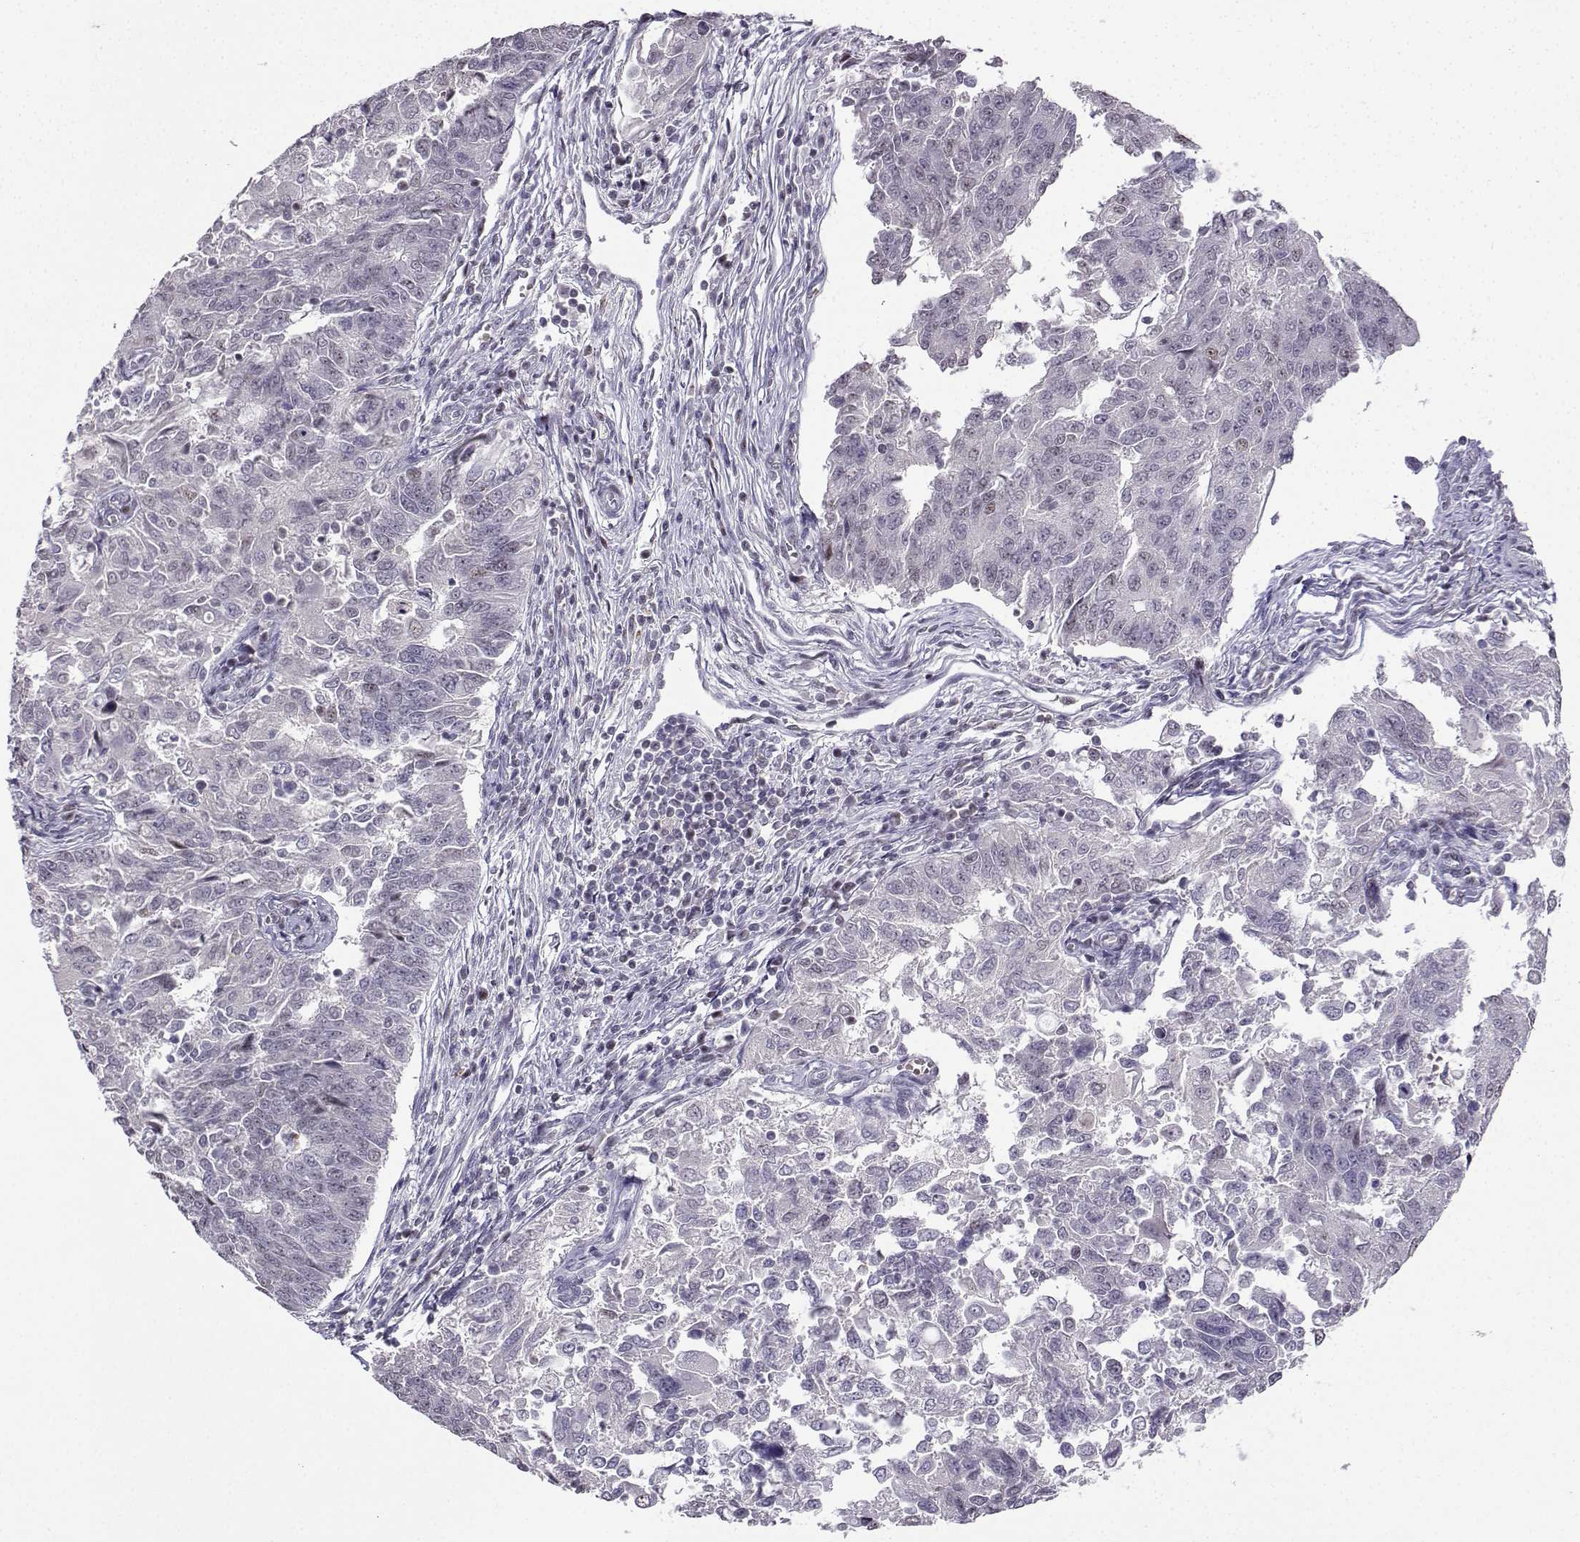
{"staining": {"intensity": "negative", "quantity": "none", "location": "none"}, "tissue": "endometrial cancer", "cell_type": "Tumor cells", "image_type": "cancer", "snomed": [{"axis": "morphology", "description": "Adenocarcinoma, NOS"}, {"axis": "topography", "description": "Endometrium"}], "caption": "Tumor cells show no significant expression in adenocarcinoma (endometrial).", "gene": "LRFN2", "patient": {"sex": "female", "age": 43}}